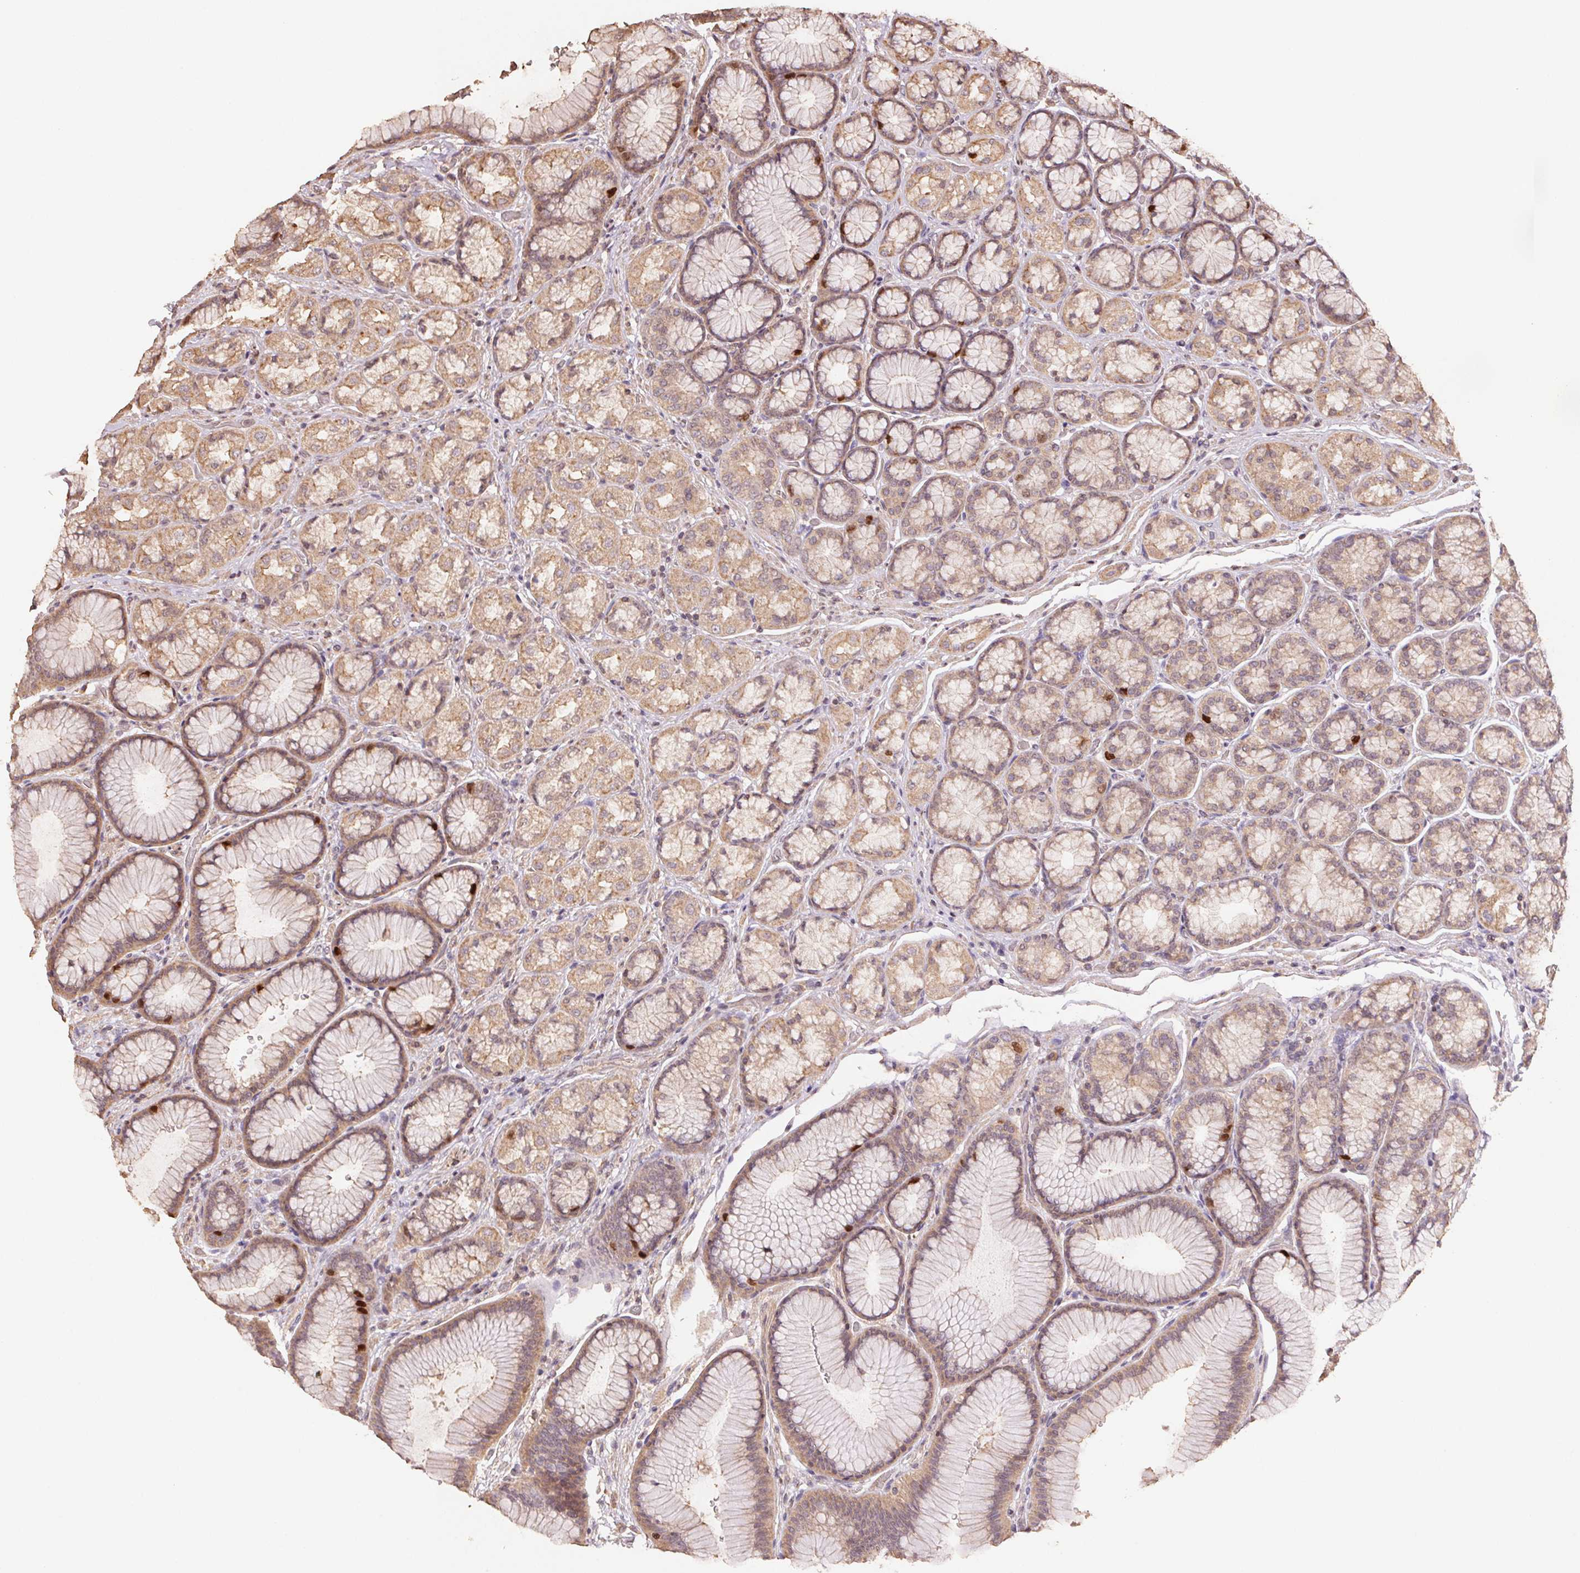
{"staining": {"intensity": "weak", "quantity": ">75%", "location": "cytoplasmic/membranous"}, "tissue": "stomach", "cell_type": "Glandular cells", "image_type": "normal", "snomed": [{"axis": "morphology", "description": "Normal tissue, NOS"}, {"axis": "morphology", "description": "Adenocarcinoma, NOS"}, {"axis": "morphology", "description": "Adenocarcinoma, High grade"}, {"axis": "topography", "description": "Stomach, upper"}, {"axis": "topography", "description": "Stomach"}], "caption": "Human stomach stained with a brown dye displays weak cytoplasmic/membranous positive expression in about >75% of glandular cells.", "gene": "CENPF", "patient": {"sex": "female", "age": 65}}